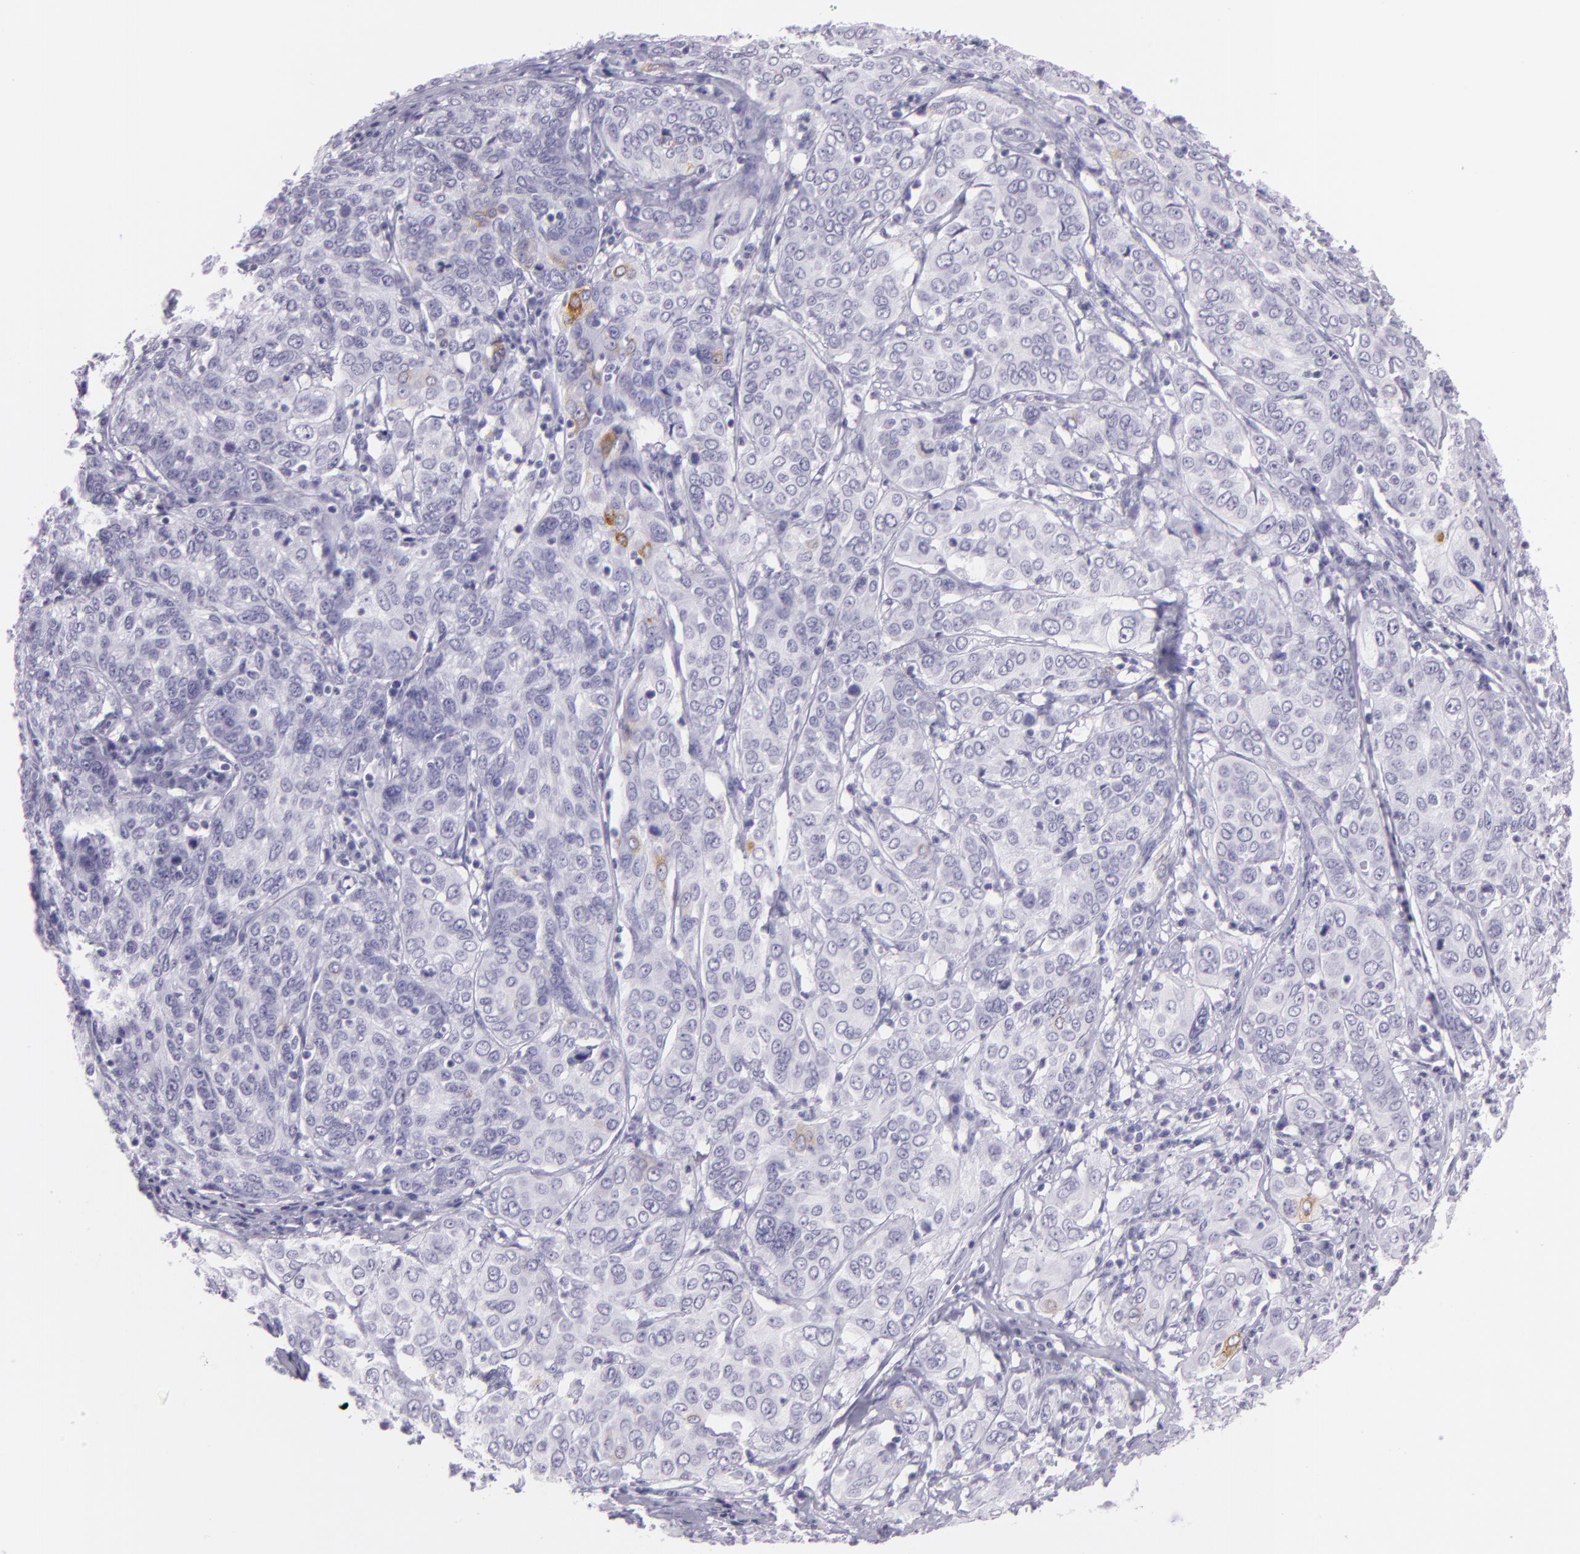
{"staining": {"intensity": "negative", "quantity": "none", "location": "none"}, "tissue": "cervical cancer", "cell_type": "Tumor cells", "image_type": "cancer", "snomed": [{"axis": "morphology", "description": "Squamous cell carcinoma, NOS"}, {"axis": "topography", "description": "Cervix"}], "caption": "Cervical cancer (squamous cell carcinoma) was stained to show a protein in brown. There is no significant positivity in tumor cells.", "gene": "MUC6", "patient": {"sex": "female", "age": 38}}